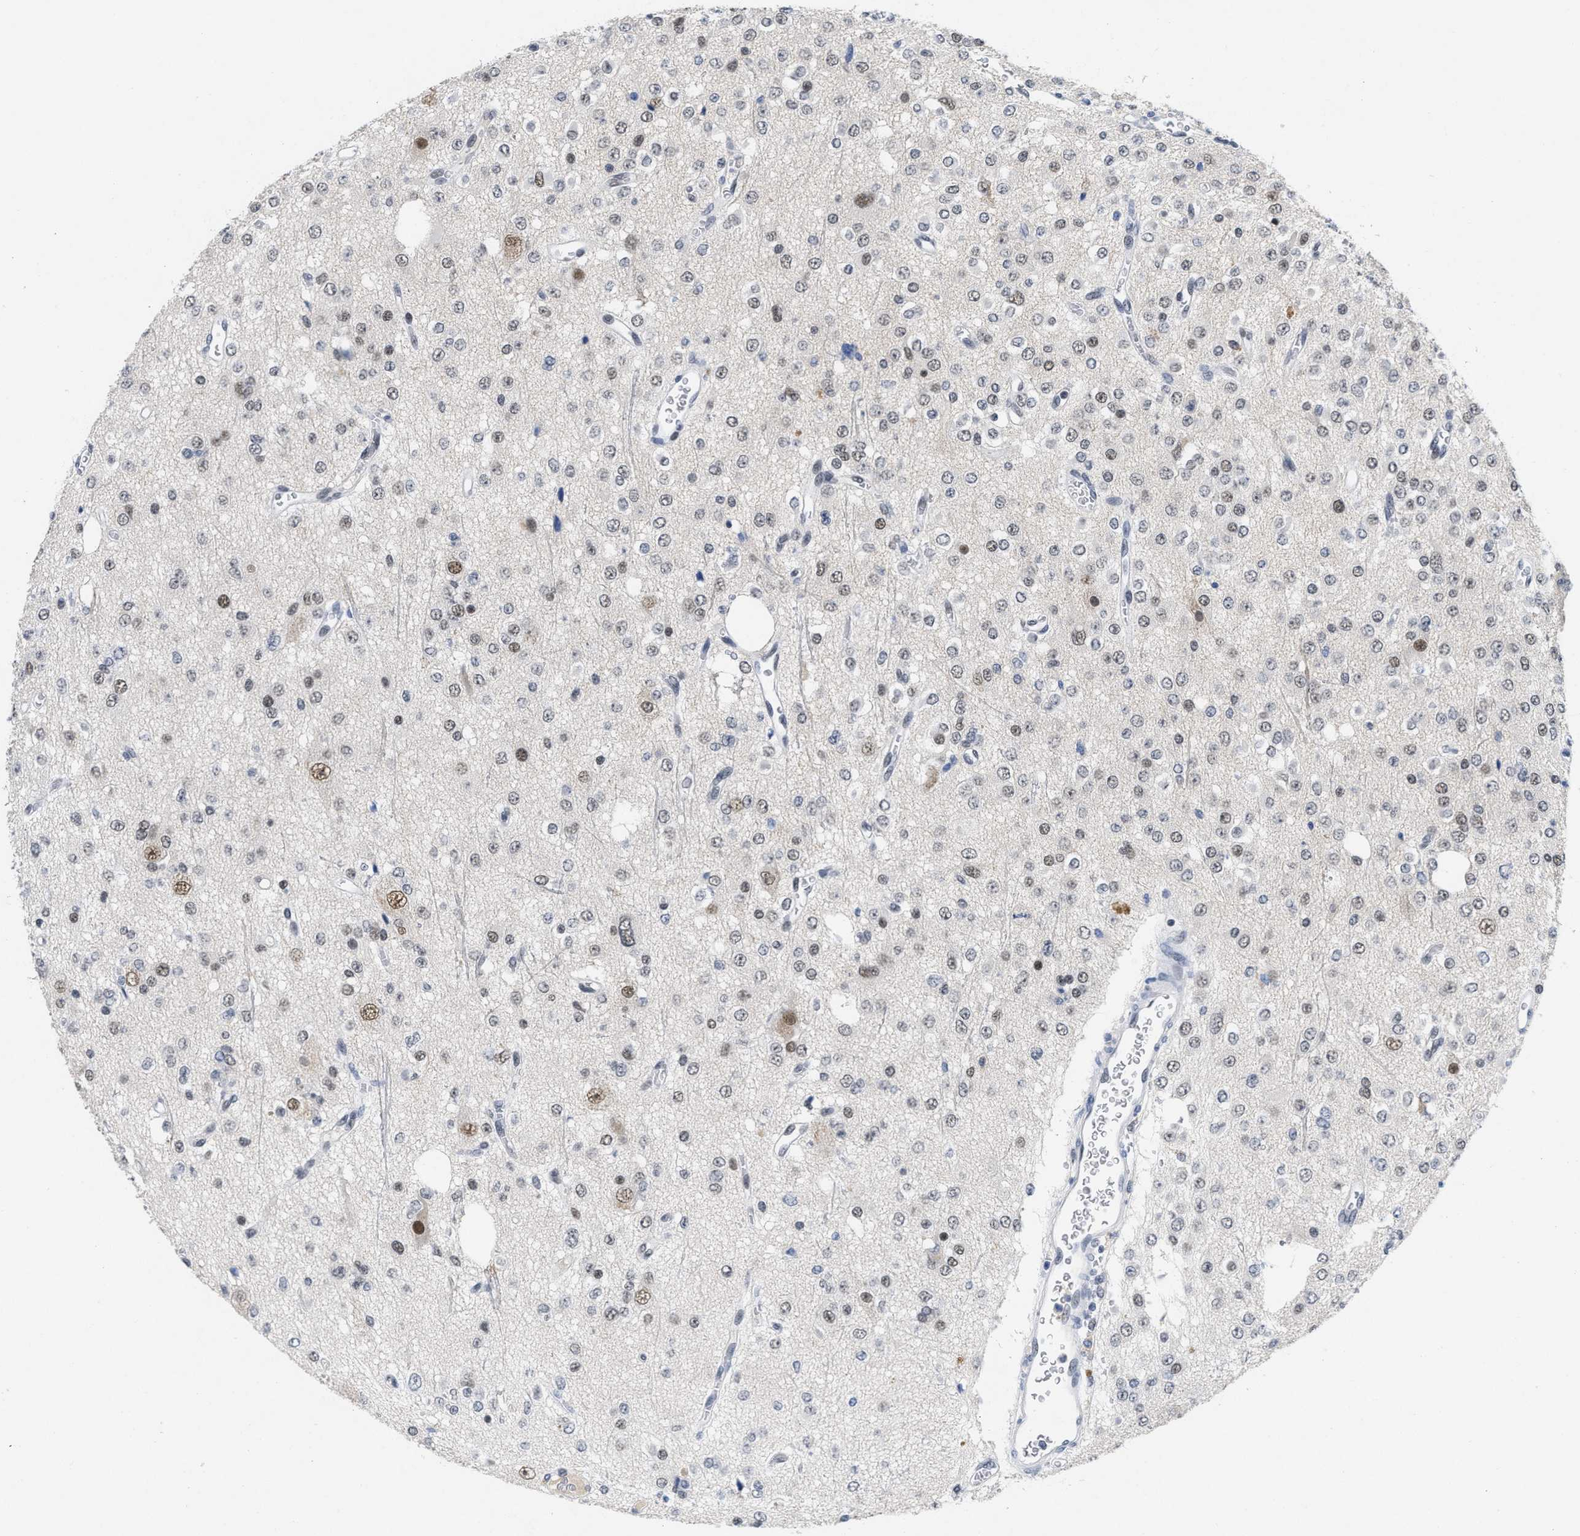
{"staining": {"intensity": "weak", "quantity": "<25%", "location": "nuclear"}, "tissue": "glioma", "cell_type": "Tumor cells", "image_type": "cancer", "snomed": [{"axis": "morphology", "description": "Glioma, malignant, Low grade"}, {"axis": "topography", "description": "Brain"}], "caption": "High magnification brightfield microscopy of glioma stained with DAB (3,3'-diaminobenzidine) (brown) and counterstained with hematoxylin (blue): tumor cells show no significant positivity. (DAB (3,3'-diaminobenzidine) immunohistochemistry (IHC), high magnification).", "gene": "GGNBP2", "patient": {"sex": "male", "age": 38}}